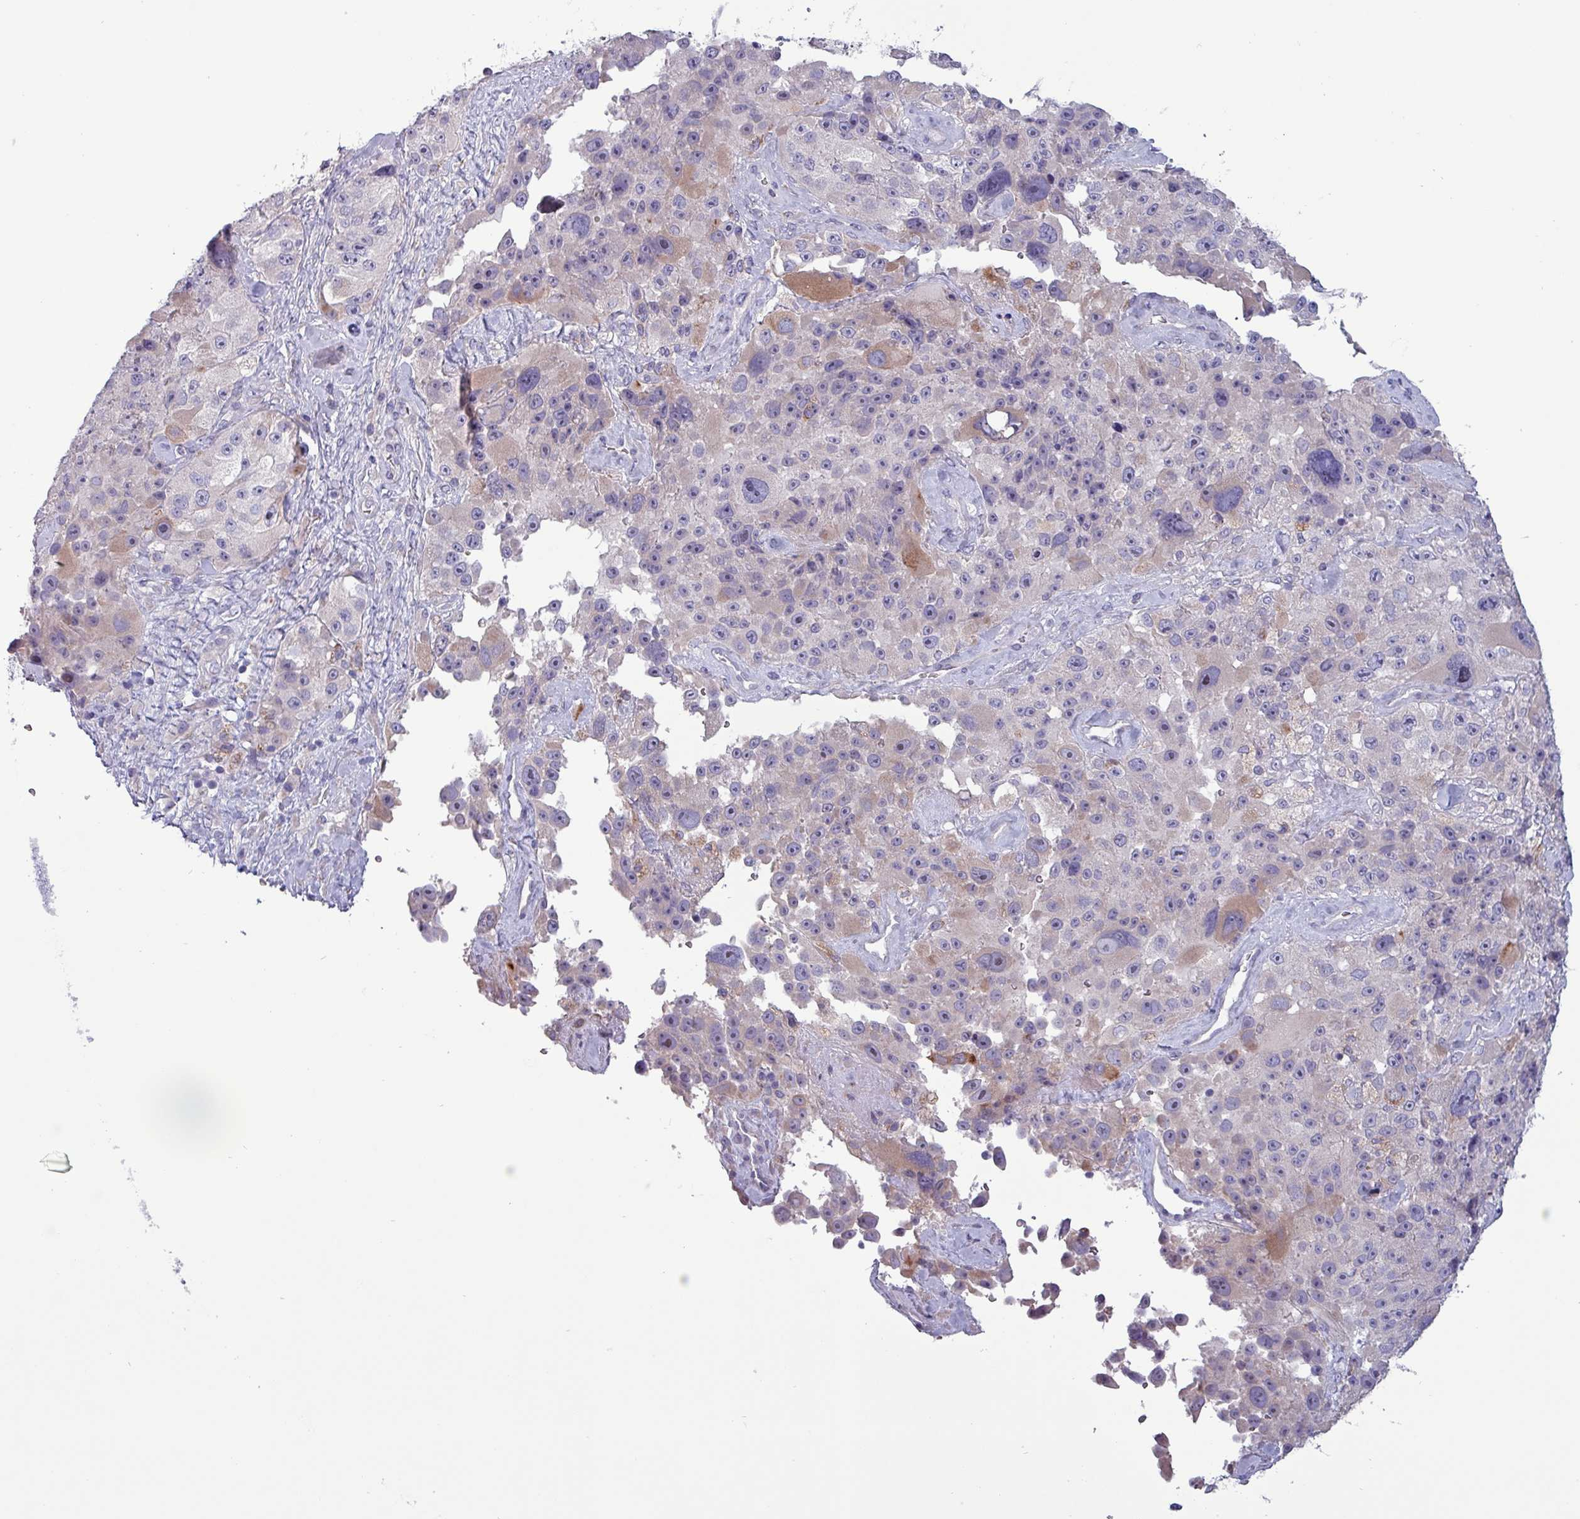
{"staining": {"intensity": "weak", "quantity": "<25%", "location": "cytoplasmic/membranous"}, "tissue": "melanoma", "cell_type": "Tumor cells", "image_type": "cancer", "snomed": [{"axis": "morphology", "description": "Malignant melanoma, Metastatic site"}, {"axis": "topography", "description": "Lymph node"}], "caption": "Tumor cells are negative for protein expression in human melanoma.", "gene": "HSD3B7", "patient": {"sex": "male", "age": 62}}